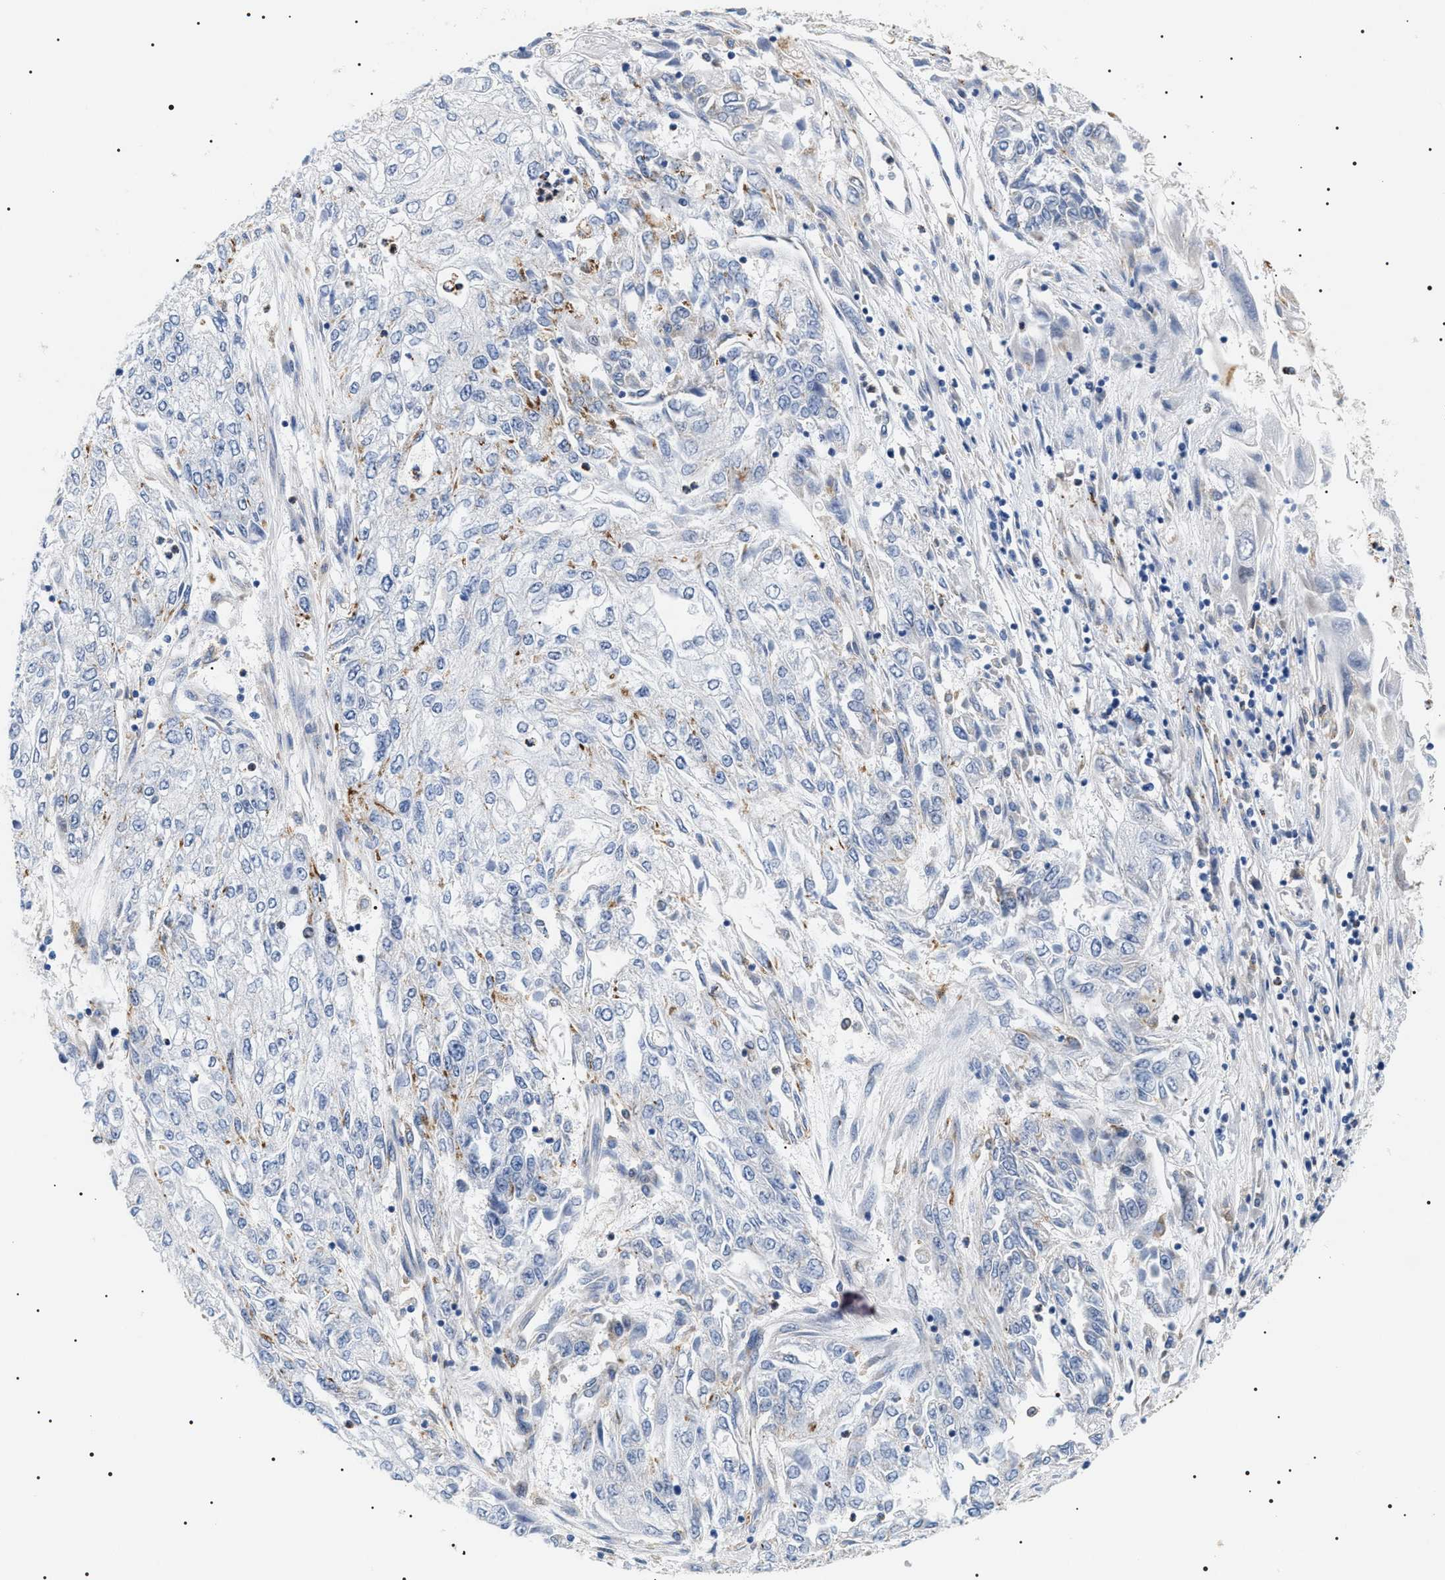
{"staining": {"intensity": "negative", "quantity": "none", "location": "none"}, "tissue": "endometrial cancer", "cell_type": "Tumor cells", "image_type": "cancer", "snomed": [{"axis": "morphology", "description": "Adenocarcinoma, NOS"}, {"axis": "topography", "description": "Endometrium"}], "caption": "This is an IHC micrograph of endometrial cancer (adenocarcinoma). There is no expression in tumor cells.", "gene": "HSD17B11", "patient": {"sex": "female", "age": 49}}